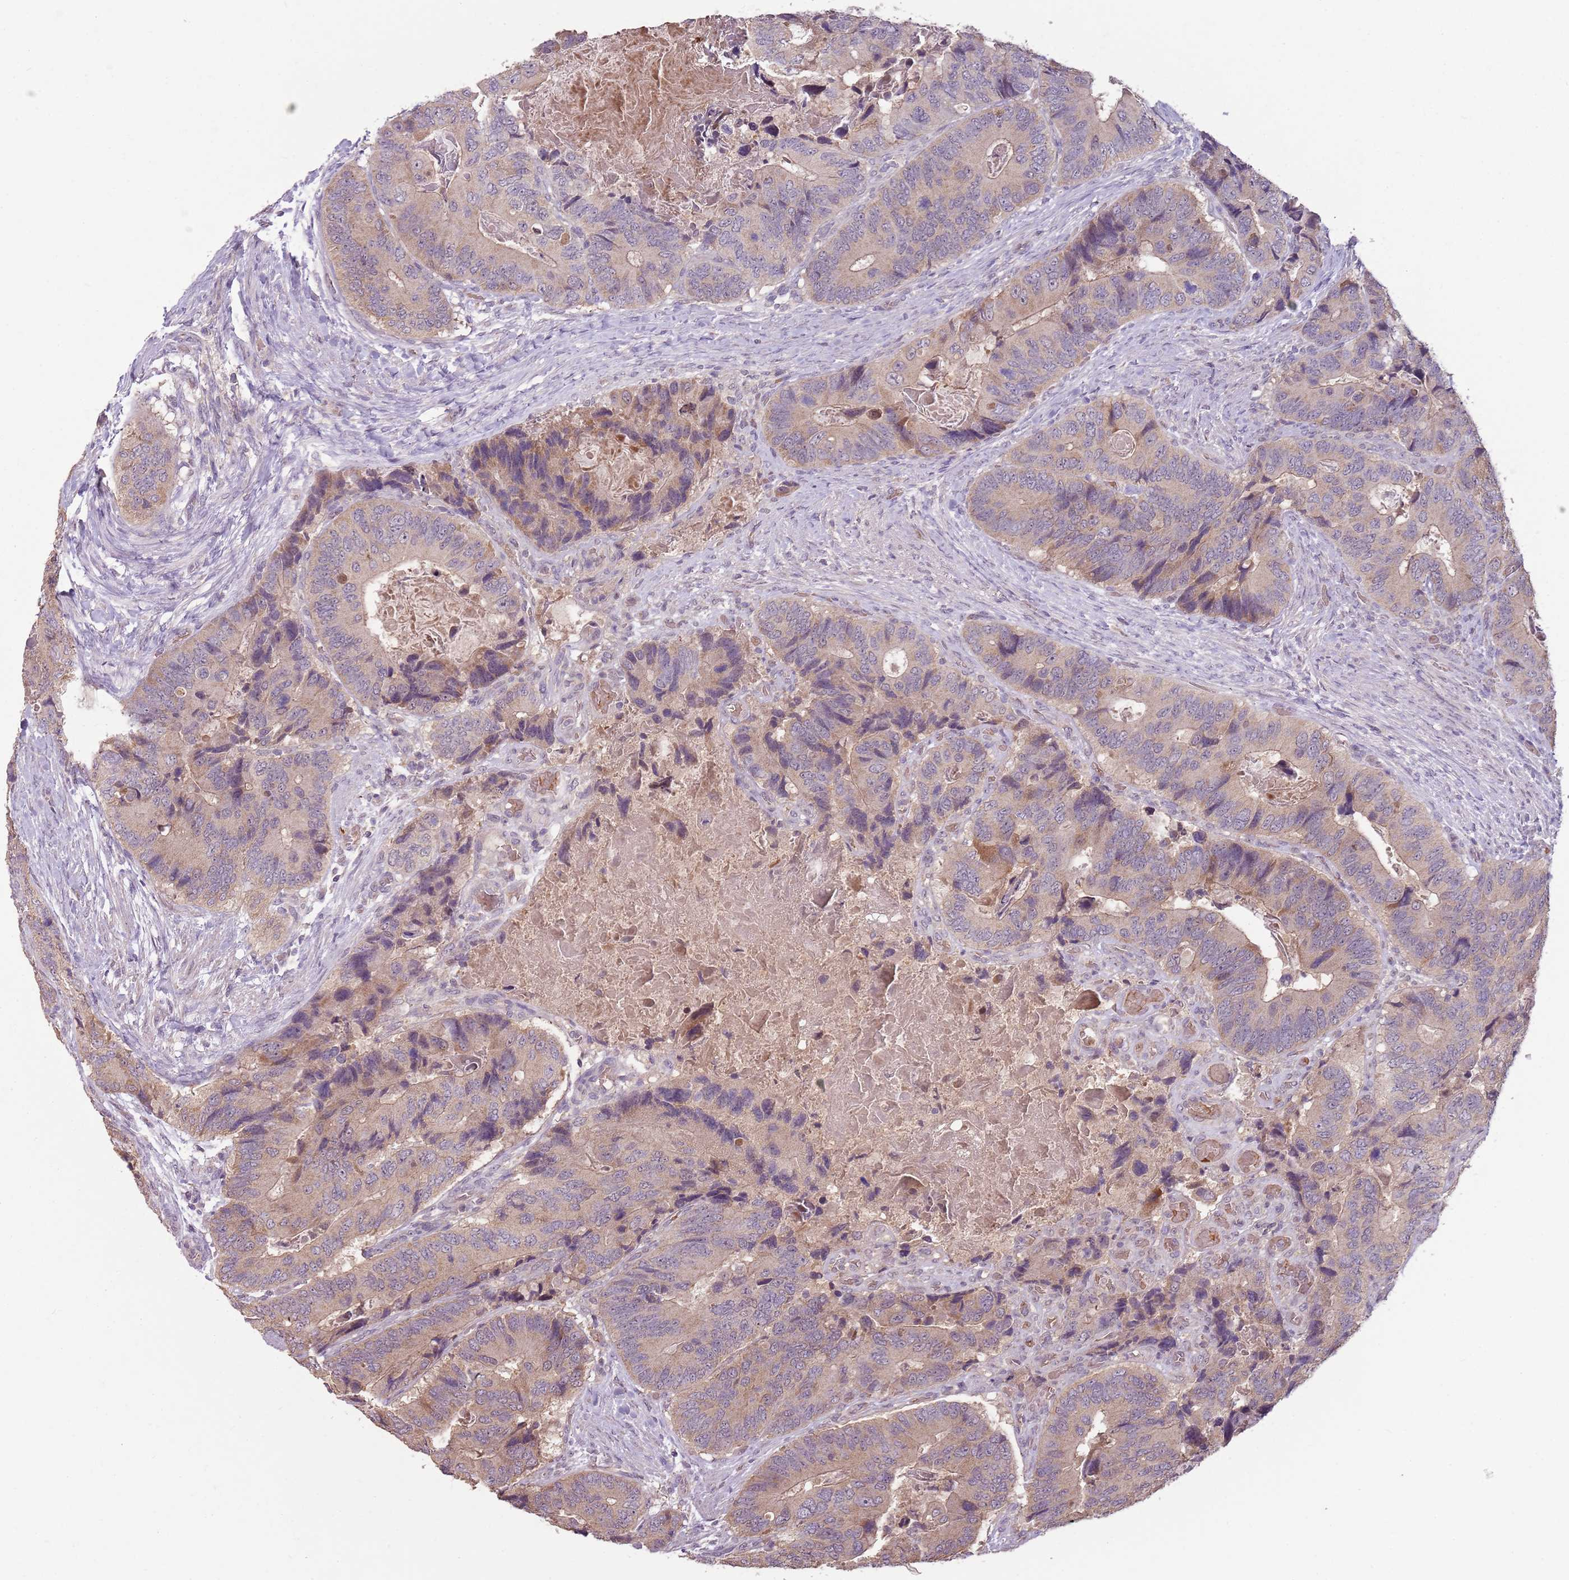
{"staining": {"intensity": "weak", "quantity": "25%-75%", "location": "cytoplasmic/membranous"}, "tissue": "colorectal cancer", "cell_type": "Tumor cells", "image_type": "cancer", "snomed": [{"axis": "morphology", "description": "Adenocarcinoma, NOS"}, {"axis": "topography", "description": "Colon"}], "caption": "There is low levels of weak cytoplasmic/membranous expression in tumor cells of colorectal adenocarcinoma, as demonstrated by immunohistochemical staining (brown color).", "gene": "TEKT4", "patient": {"sex": "male", "age": 84}}